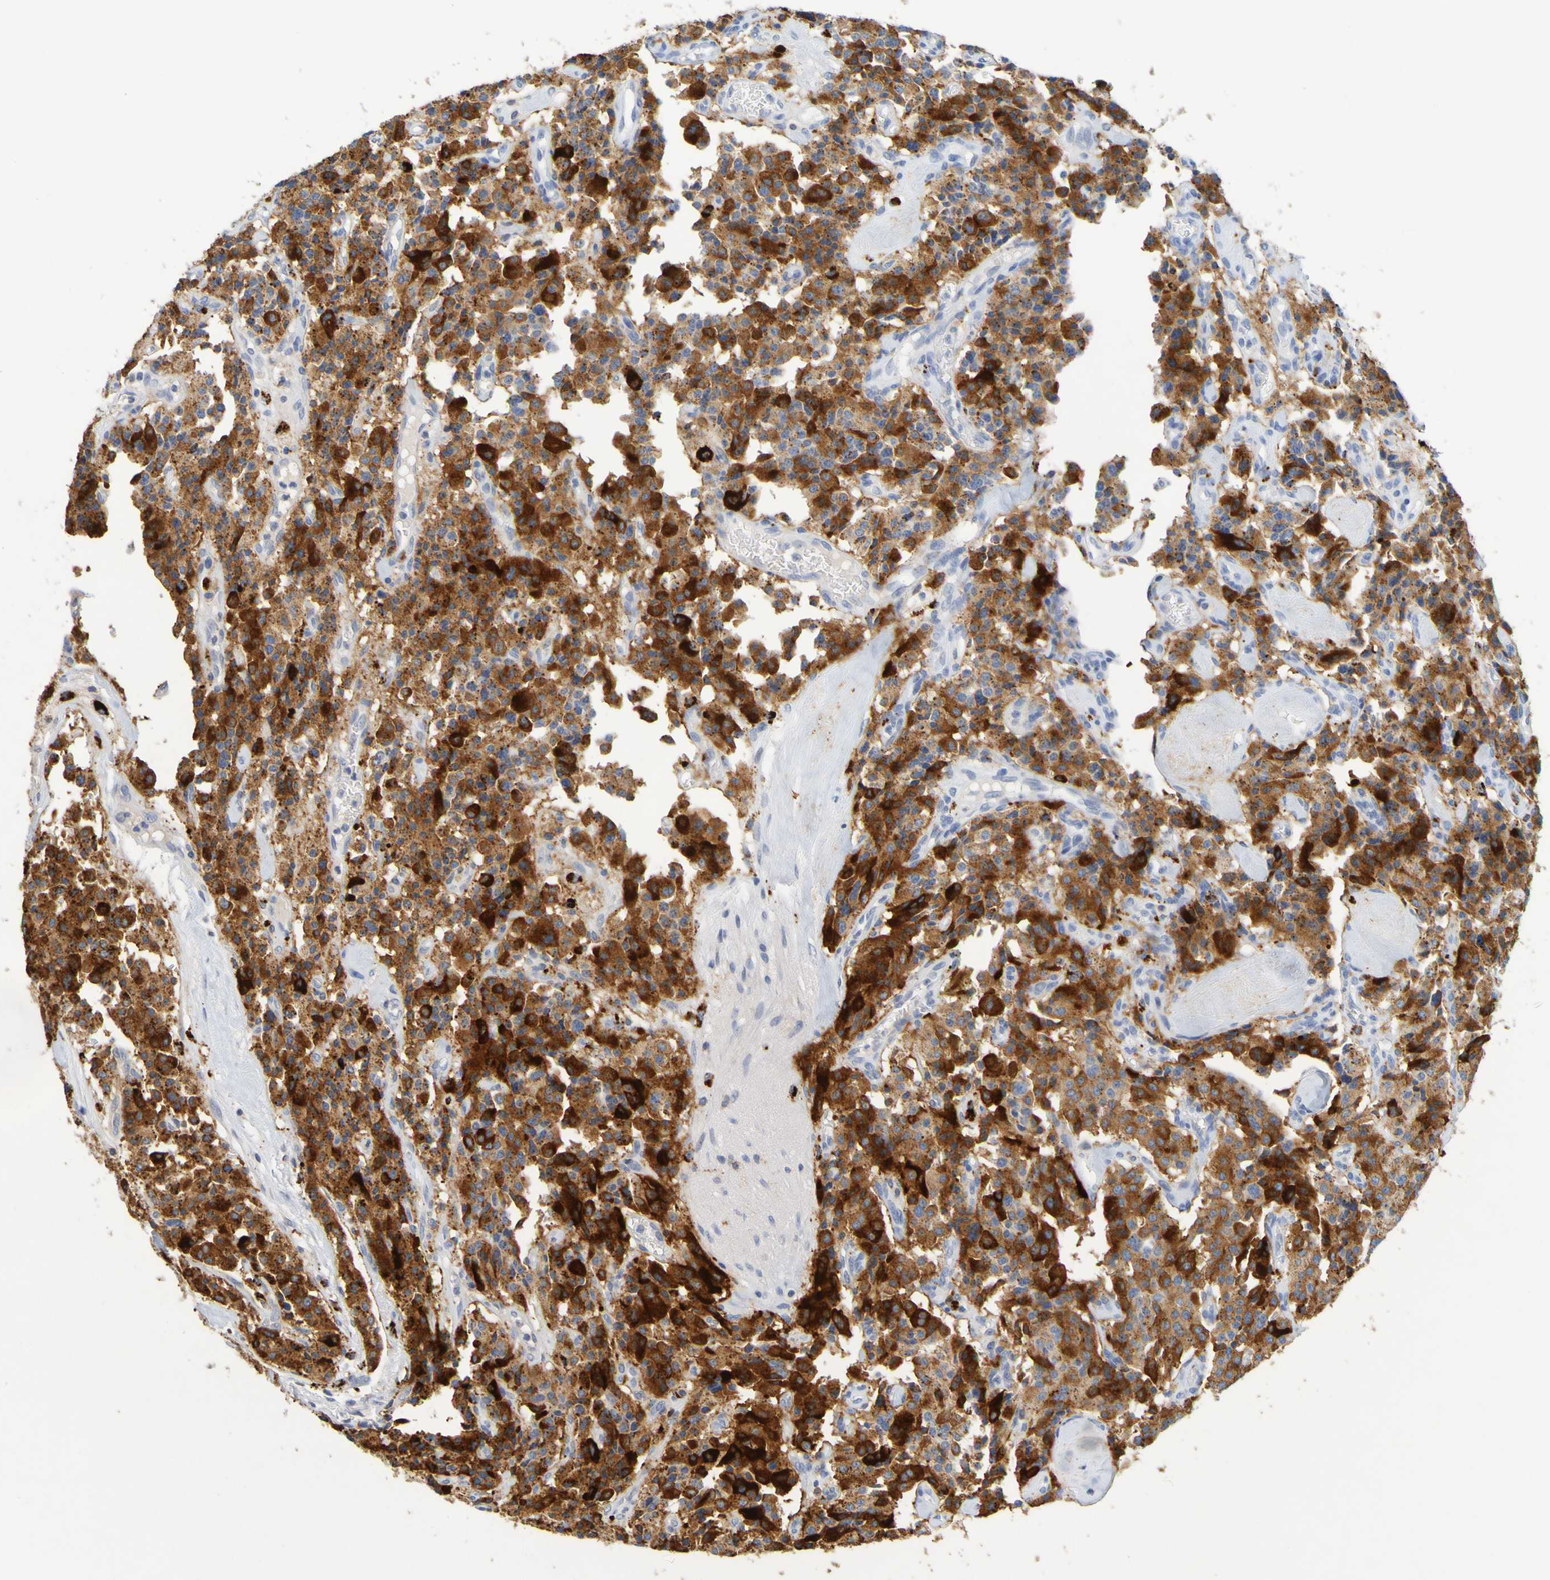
{"staining": {"intensity": "strong", "quantity": ">75%", "location": "cytoplasmic/membranous"}, "tissue": "carcinoid", "cell_type": "Tumor cells", "image_type": "cancer", "snomed": [{"axis": "morphology", "description": "Carcinoid, malignant, NOS"}, {"axis": "topography", "description": "Lung"}], "caption": "Protein expression by immunohistochemistry (IHC) demonstrates strong cytoplasmic/membranous expression in approximately >75% of tumor cells in carcinoid.", "gene": "TPH1", "patient": {"sex": "male", "age": 30}}